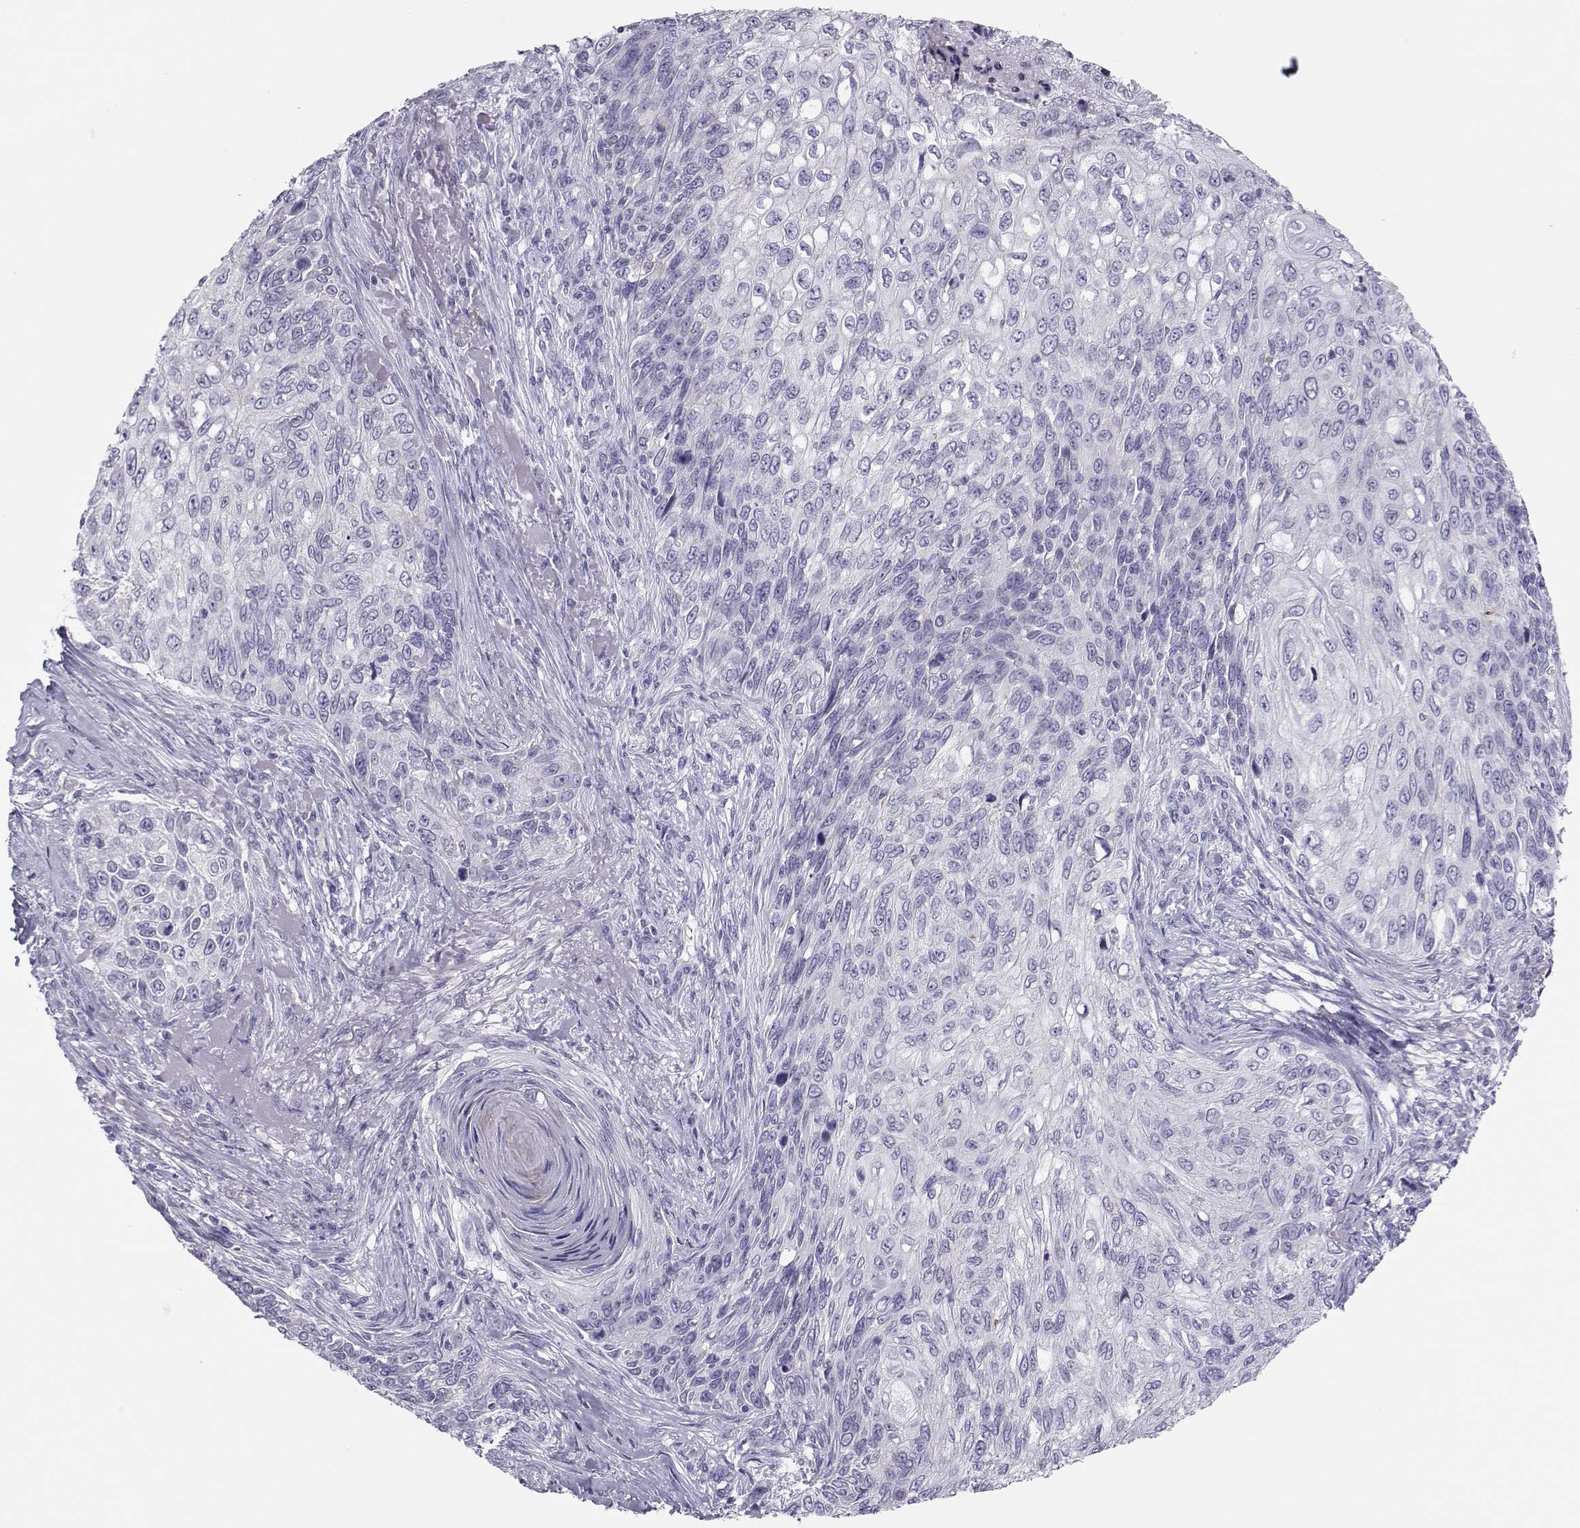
{"staining": {"intensity": "negative", "quantity": "none", "location": "none"}, "tissue": "skin cancer", "cell_type": "Tumor cells", "image_type": "cancer", "snomed": [{"axis": "morphology", "description": "Squamous cell carcinoma, NOS"}, {"axis": "topography", "description": "Skin"}], "caption": "This micrograph is of skin squamous cell carcinoma stained with immunohistochemistry to label a protein in brown with the nuclei are counter-stained blue. There is no expression in tumor cells.", "gene": "TRPM7", "patient": {"sex": "male", "age": 92}}